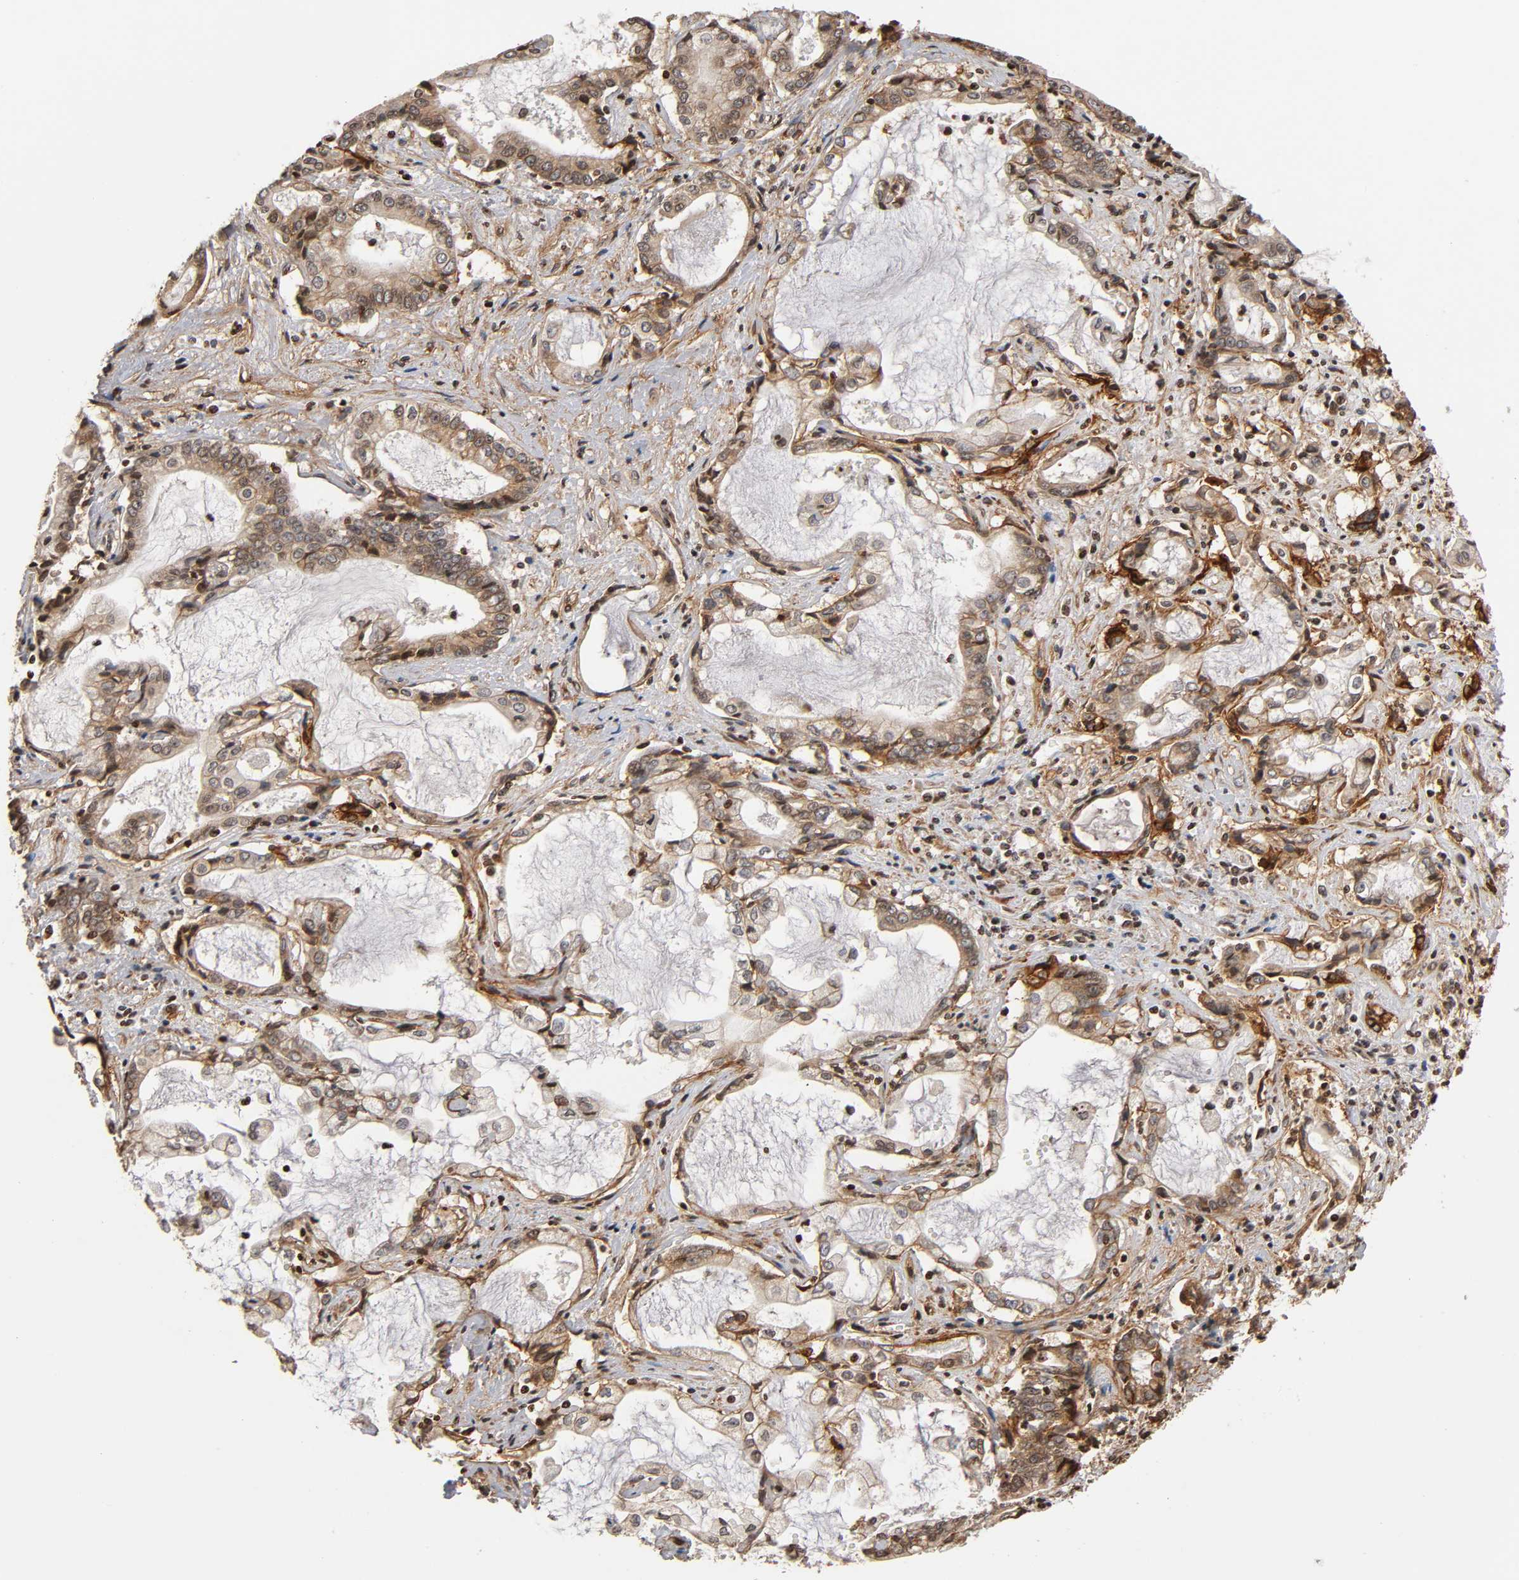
{"staining": {"intensity": "moderate", "quantity": "25%-75%", "location": "cytoplasmic/membranous"}, "tissue": "liver cancer", "cell_type": "Tumor cells", "image_type": "cancer", "snomed": [{"axis": "morphology", "description": "Cholangiocarcinoma"}, {"axis": "topography", "description": "Liver"}], "caption": "High-power microscopy captured an IHC histopathology image of cholangiocarcinoma (liver), revealing moderate cytoplasmic/membranous positivity in approximately 25%-75% of tumor cells.", "gene": "ITGAV", "patient": {"sex": "male", "age": 57}}